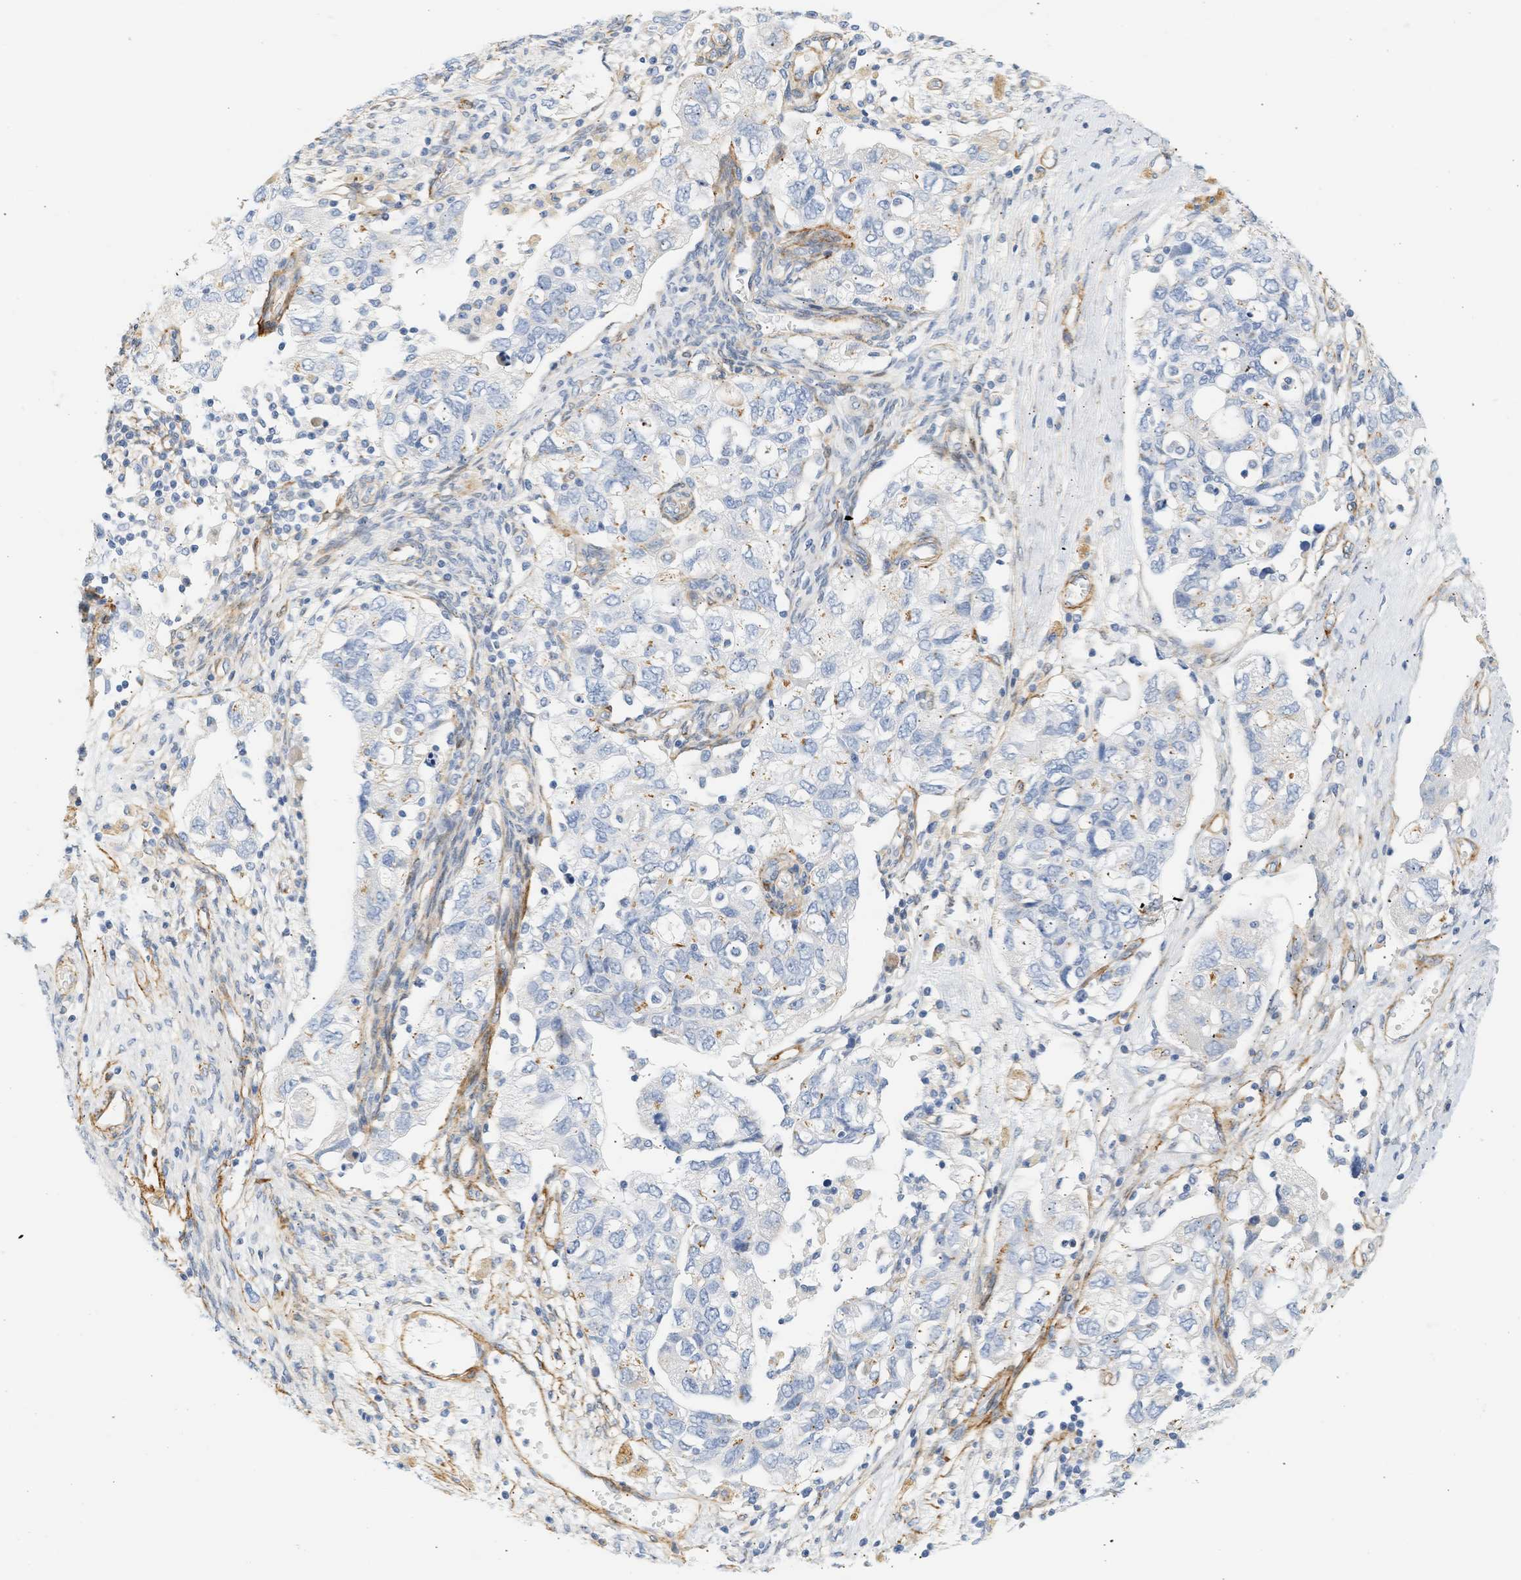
{"staining": {"intensity": "negative", "quantity": "none", "location": "none"}, "tissue": "ovarian cancer", "cell_type": "Tumor cells", "image_type": "cancer", "snomed": [{"axis": "morphology", "description": "Carcinoma, NOS"}, {"axis": "morphology", "description": "Cystadenocarcinoma, serous, NOS"}, {"axis": "topography", "description": "Ovary"}], "caption": "Image shows no protein positivity in tumor cells of ovarian cancer tissue.", "gene": "SLC30A7", "patient": {"sex": "female", "age": 69}}